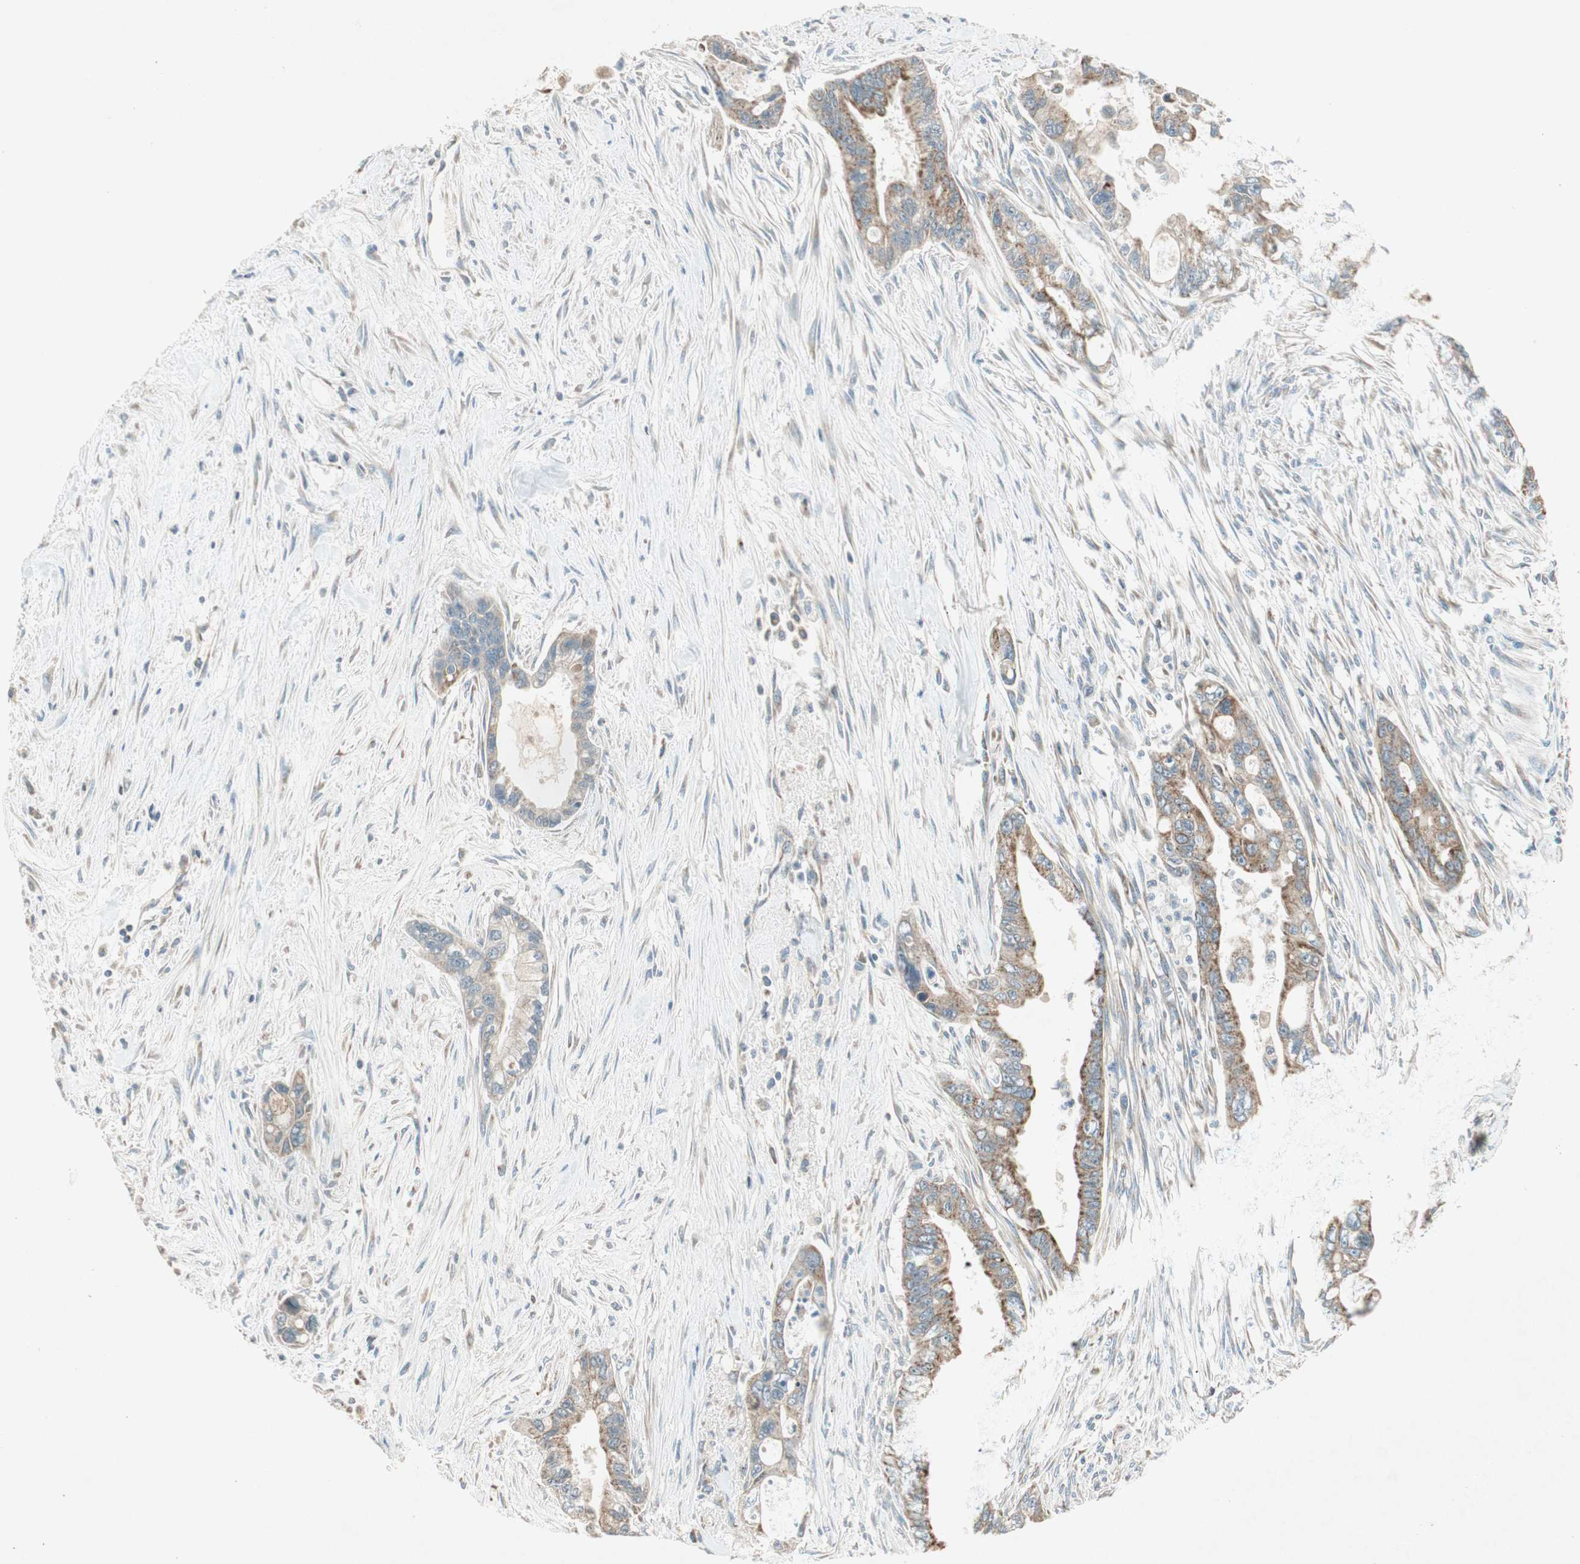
{"staining": {"intensity": "moderate", "quantity": ">75%", "location": "cytoplasmic/membranous"}, "tissue": "pancreatic cancer", "cell_type": "Tumor cells", "image_type": "cancer", "snomed": [{"axis": "morphology", "description": "Adenocarcinoma, NOS"}, {"axis": "topography", "description": "Pancreas"}], "caption": "Human pancreatic adenocarcinoma stained with a protein marker shows moderate staining in tumor cells.", "gene": "CHADL", "patient": {"sex": "male", "age": 70}}